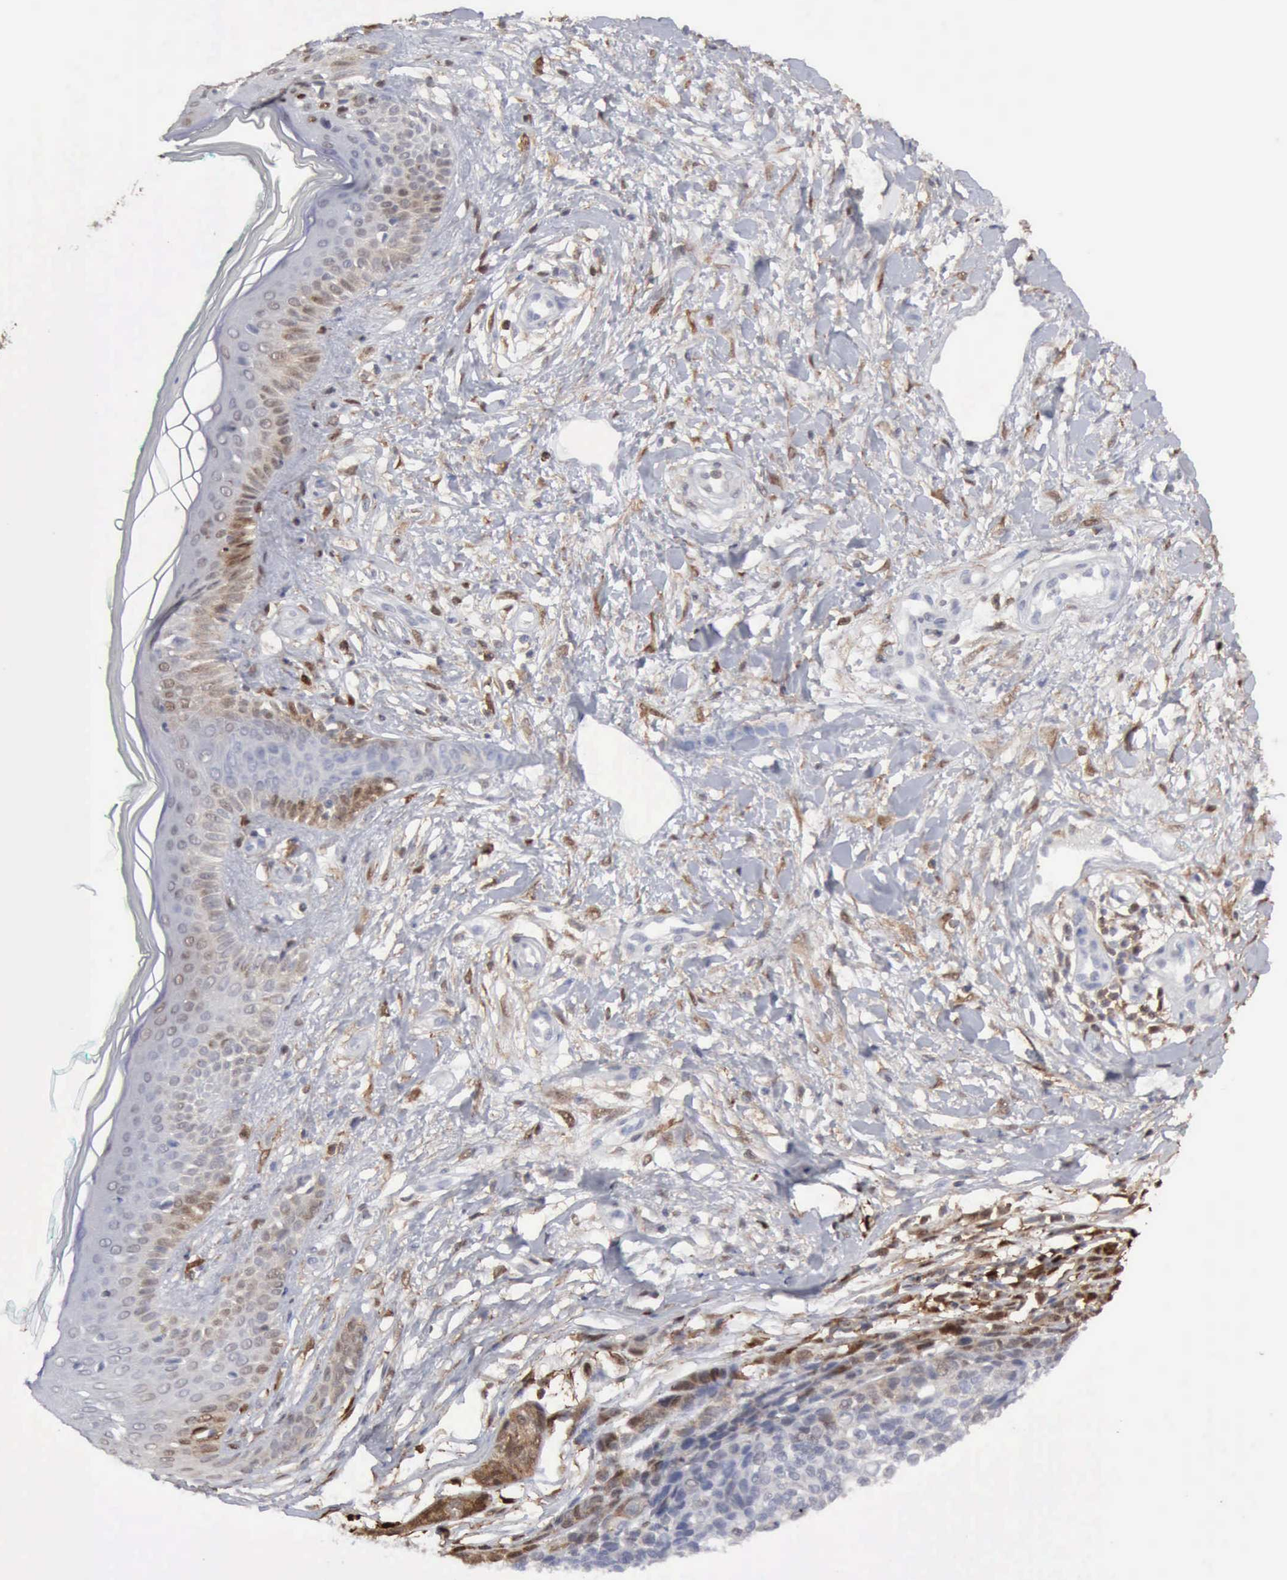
{"staining": {"intensity": "negative", "quantity": "none", "location": "none"}, "tissue": "melanoma", "cell_type": "Tumor cells", "image_type": "cancer", "snomed": [{"axis": "morphology", "description": "Malignant melanoma, NOS"}, {"axis": "topography", "description": "Skin"}], "caption": "This micrograph is of melanoma stained with immunohistochemistry (IHC) to label a protein in brown with the nuclei are counter-stained blue. There is no positivity in tumor cells. (Brightfield microscopy of DAB (3,3'-diaminobenzidine) immunohistochemistry (IHC) at high magnification).", "gene": "STAT1", "patient": {"sex": "female", "age": 85}}